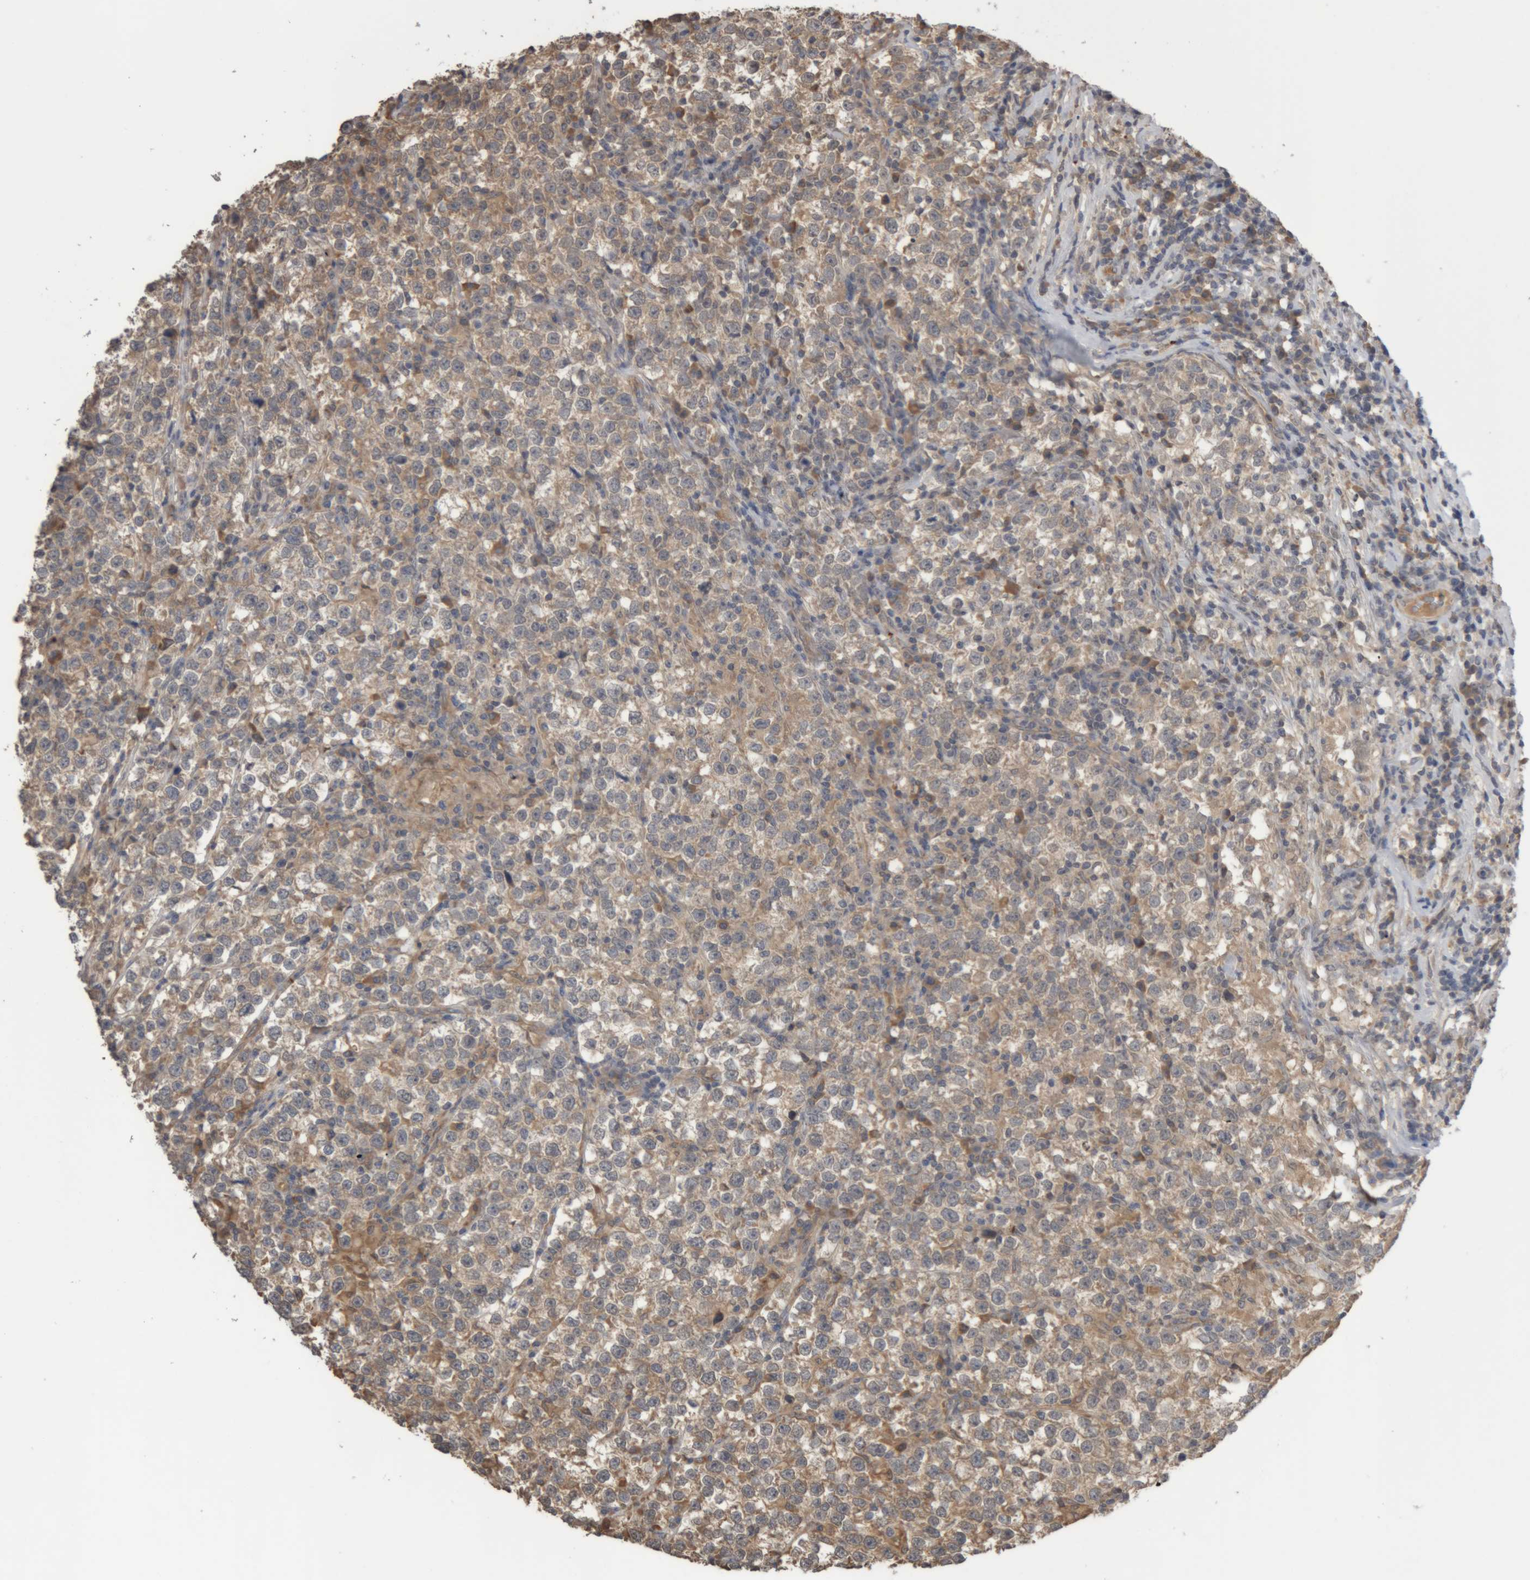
{"staining": {"intensity": "weak", "quantity": "25%-75%", "location": "cytoplasmic/membranous"}, "tissue": "testis cancer", "cell_type": "Tumor cells", "image_type": "cancer", "snomed": [{"axis": "morphology", "description": "Normal tissue, NOS"}, {"axis": "morphology", "description": "Seminoma, NOS"}, {"axis": "topography", "description": "Testis"}], "caption": "Human testis cancer (seminoma) stained with a protein marker displays weak staining in tumor cells.", "gene": "TMED7", "patient": {"sex": "male", "age": 43}}